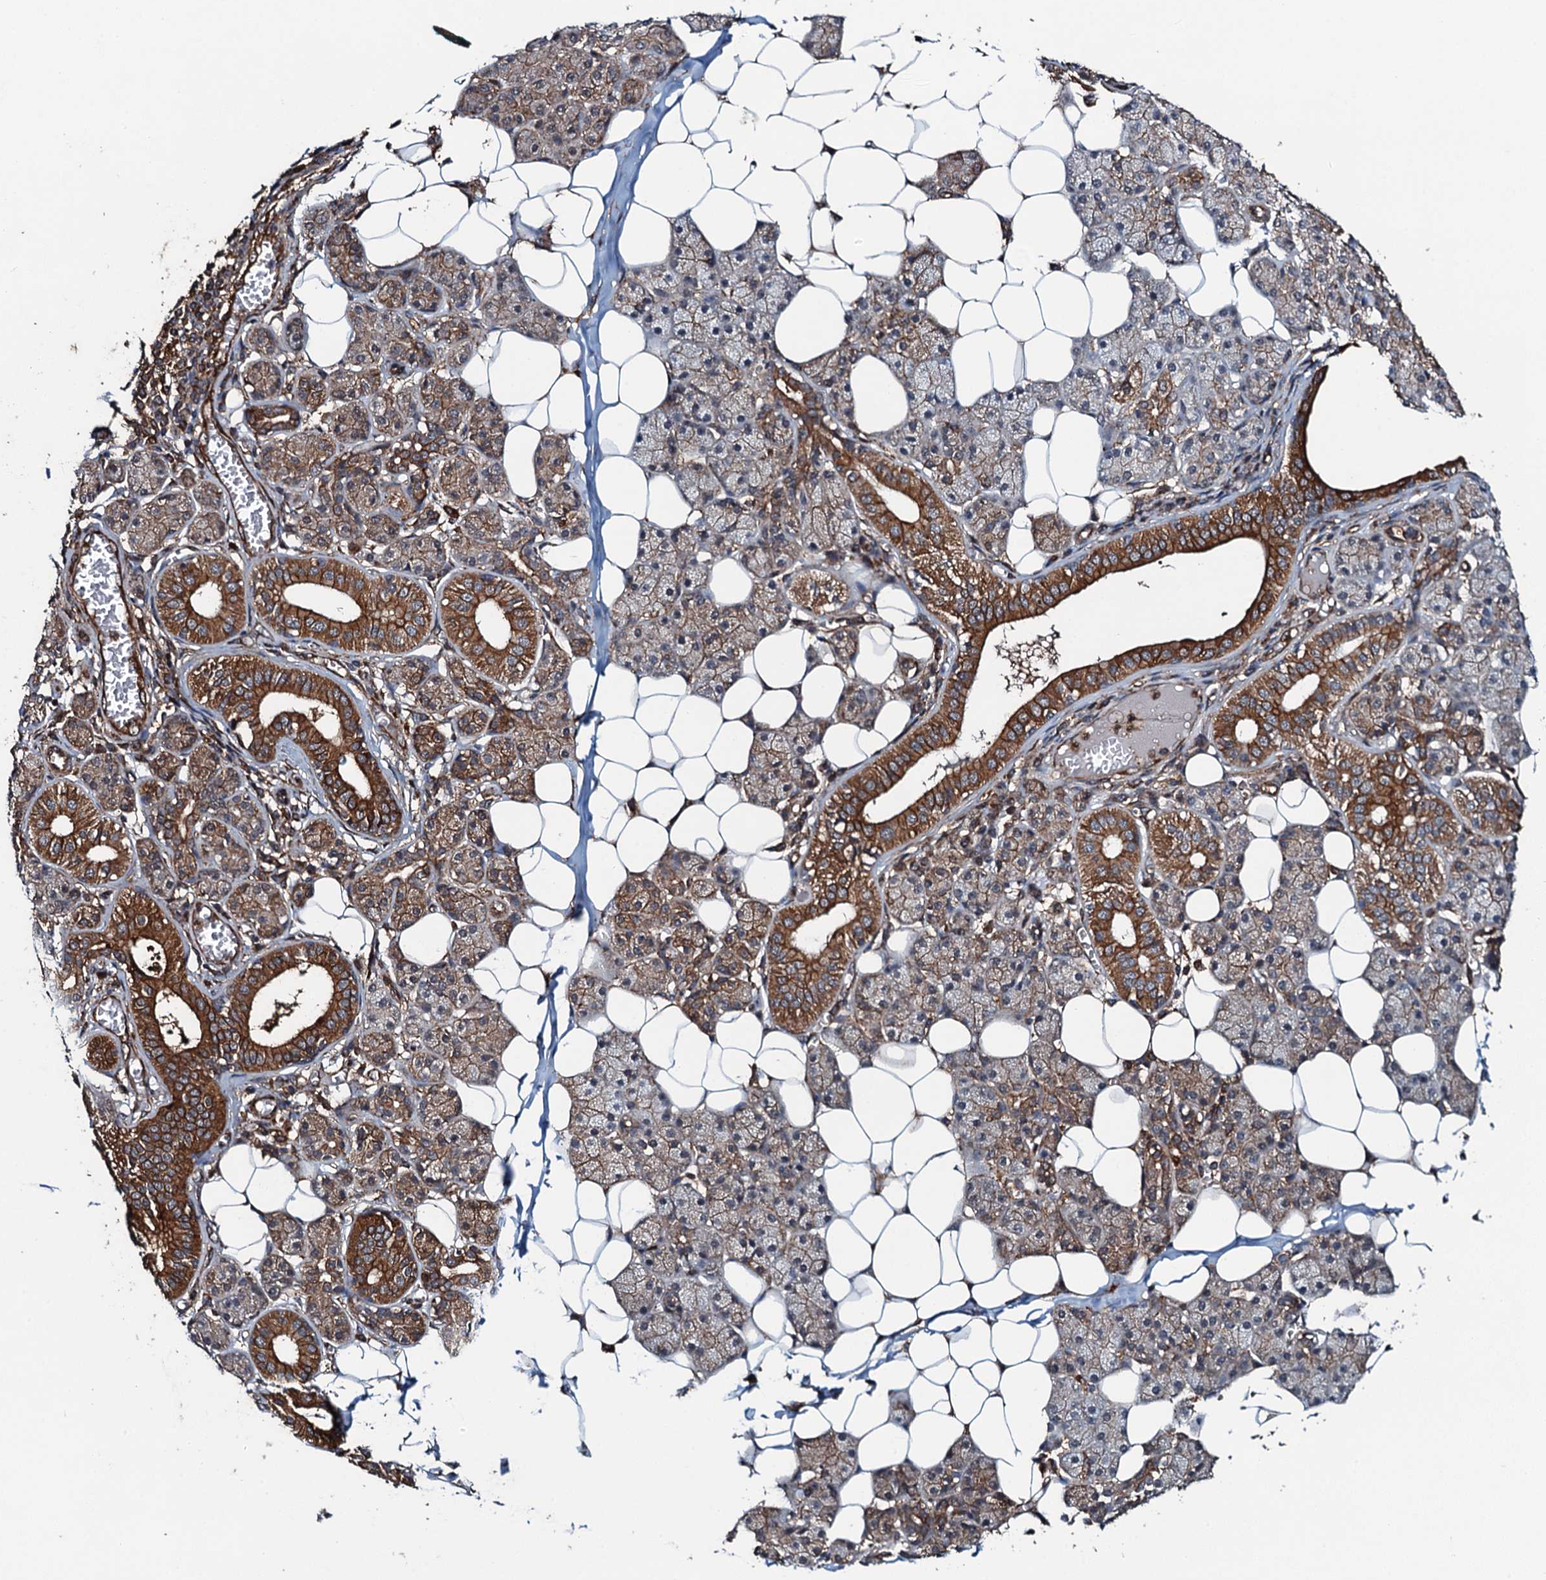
{"staining": {"intensity": "strong", "quantity": "25%-75%", "location": "cytoplasmic/membranous"}, "tissue": "salivary gland", "cell_type": "Glandular cells", "image_type": "normal", "snomed": [{"axis": "morphology", "description": "Normal tissue, NOS"}, {"axis": "topography", "description": "Salivary gland"}], "caption": "Approximately 25%-75% of glandular cells in benign human salivary gland show strong cytoplasmic/membranous protein expression as visualized by brown immunohistochemical staining.", "gene": "WHAMM", "patient": {"sex": "female", "age": 33}}